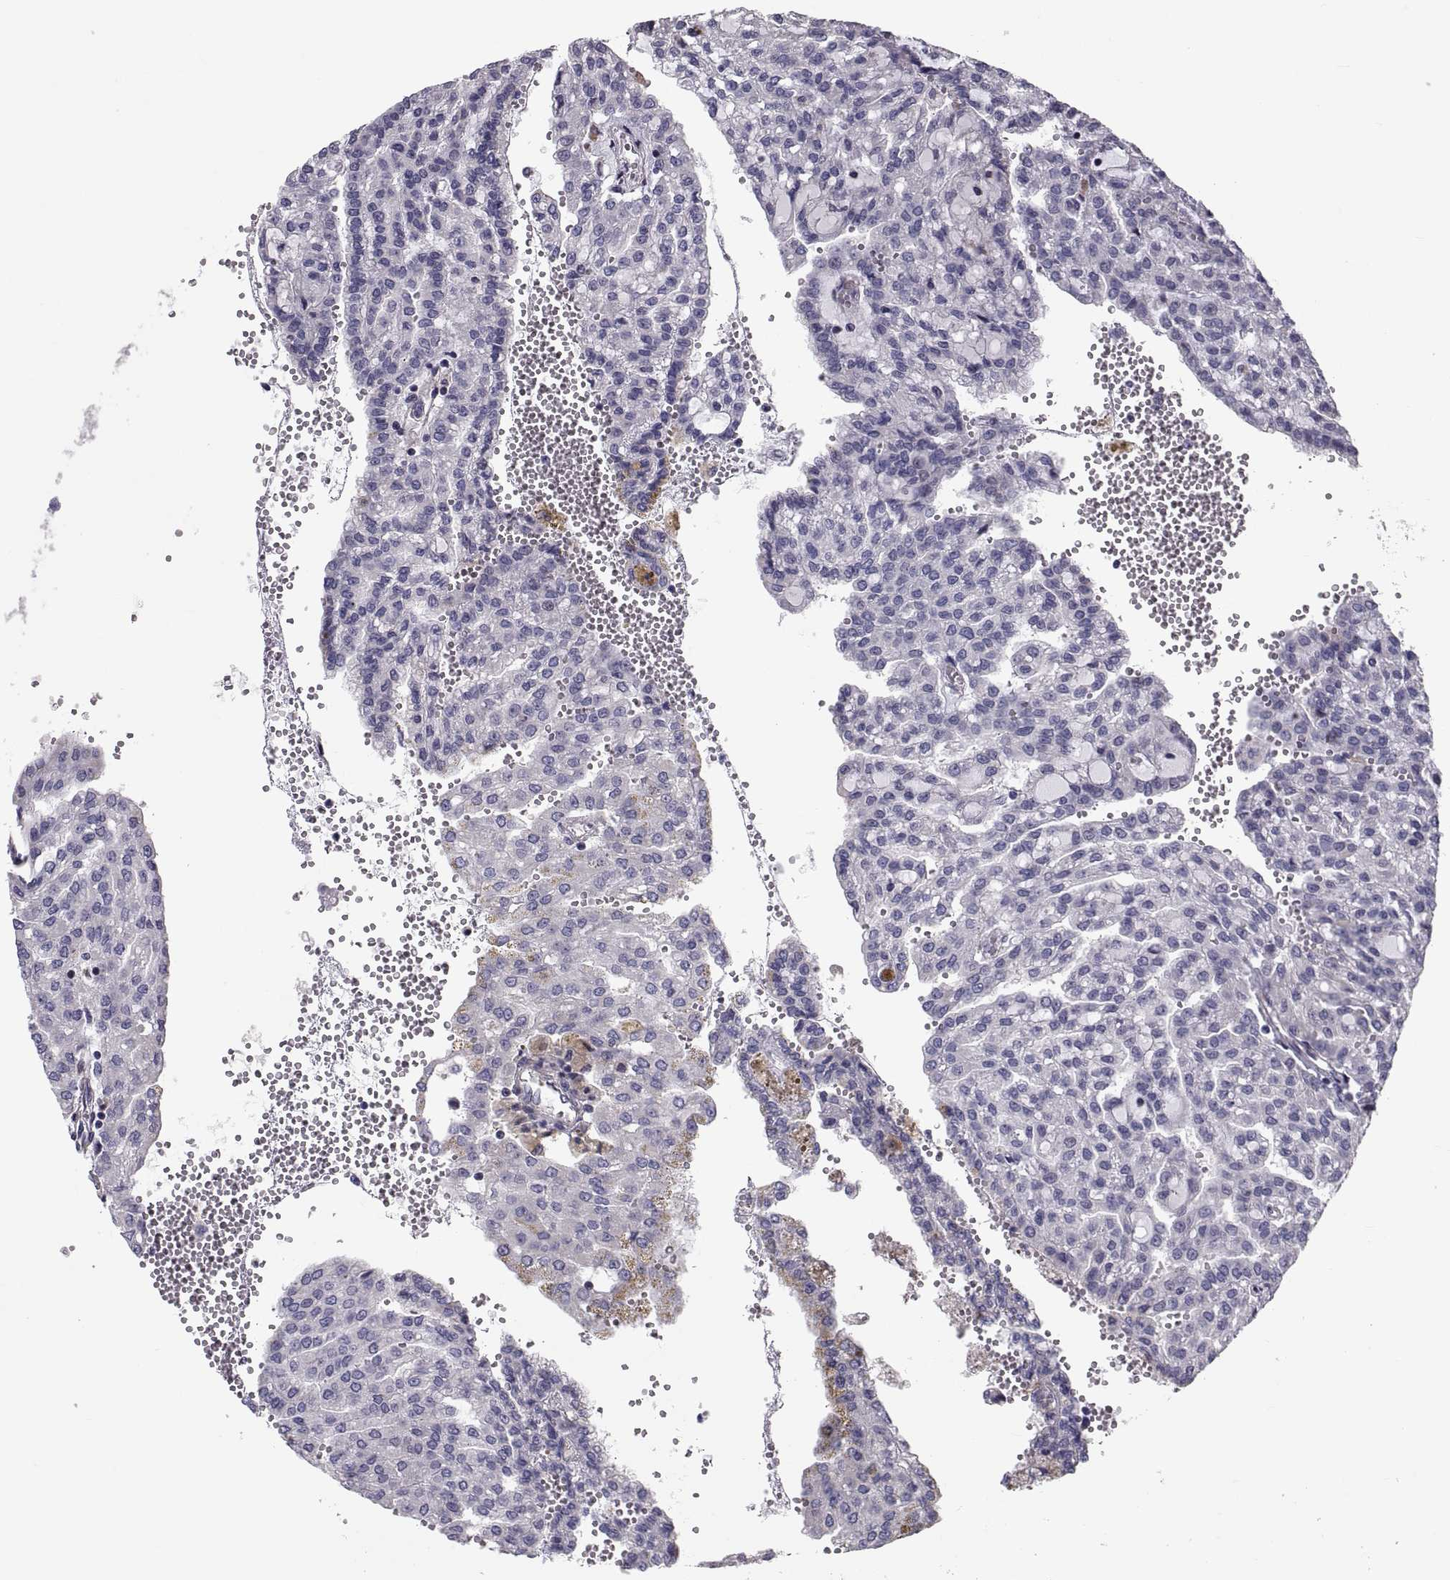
{"staining": {"intensity": "negative", "quantity": "none", "location": "none"}, "tissue": "renal cancer", "cell_type": "Tumor cells", "image_type": "cancer", "snomed": [{"axis": "morphology", "description": "Adenocarcinoma, NOS"}, {"axis": "topography", "description": "Kidney"}], "caption": "DAB immunohistochemical staining of human renal cancer displays no significant staining in tumor cells.", "gene": "ANO1", "patient": {"sex": "male", "age": 63}}